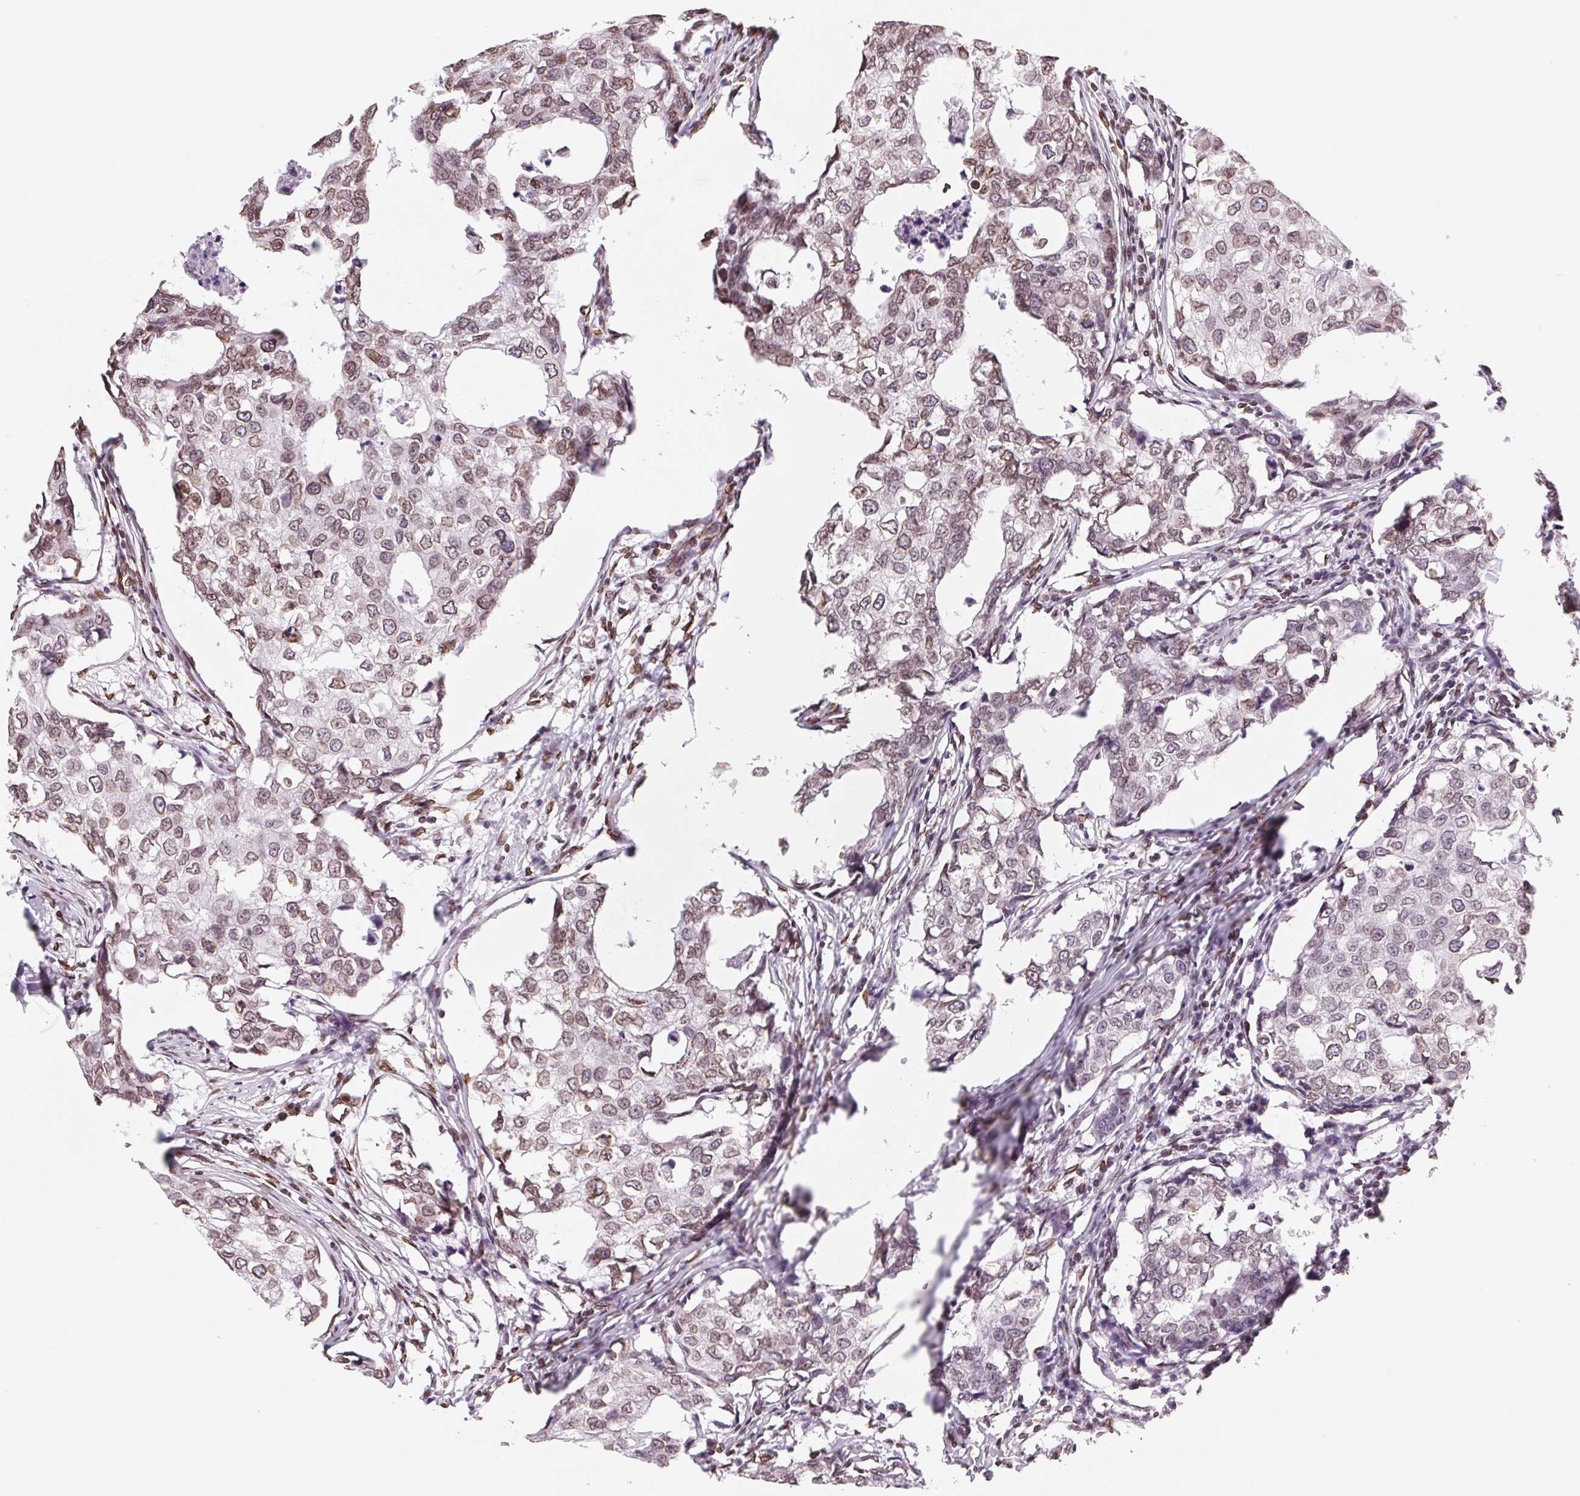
{"staining": {"intensity": "moderate", "quantity": ">75%", "location": "cytoplasmic/membranous,nuclear"}, "tissue": "breast cancer", "cell_type": "Tumor cells", "image_type": "cancer", "snomed": [{"axis": "morphology", "description": "Duct carcinoma"}, {"axis": "topography", "description": "Breast"}], "caption": "Human breast infiltrating ductal carcinoma stained for a protein (brown) demonstrates moderate cytoplasmic/membranous and nuclear positive expression in approximately >75% of tumor cells.", "gene": "LMNB2", "patient": {"sex": "female", "age": 27}}